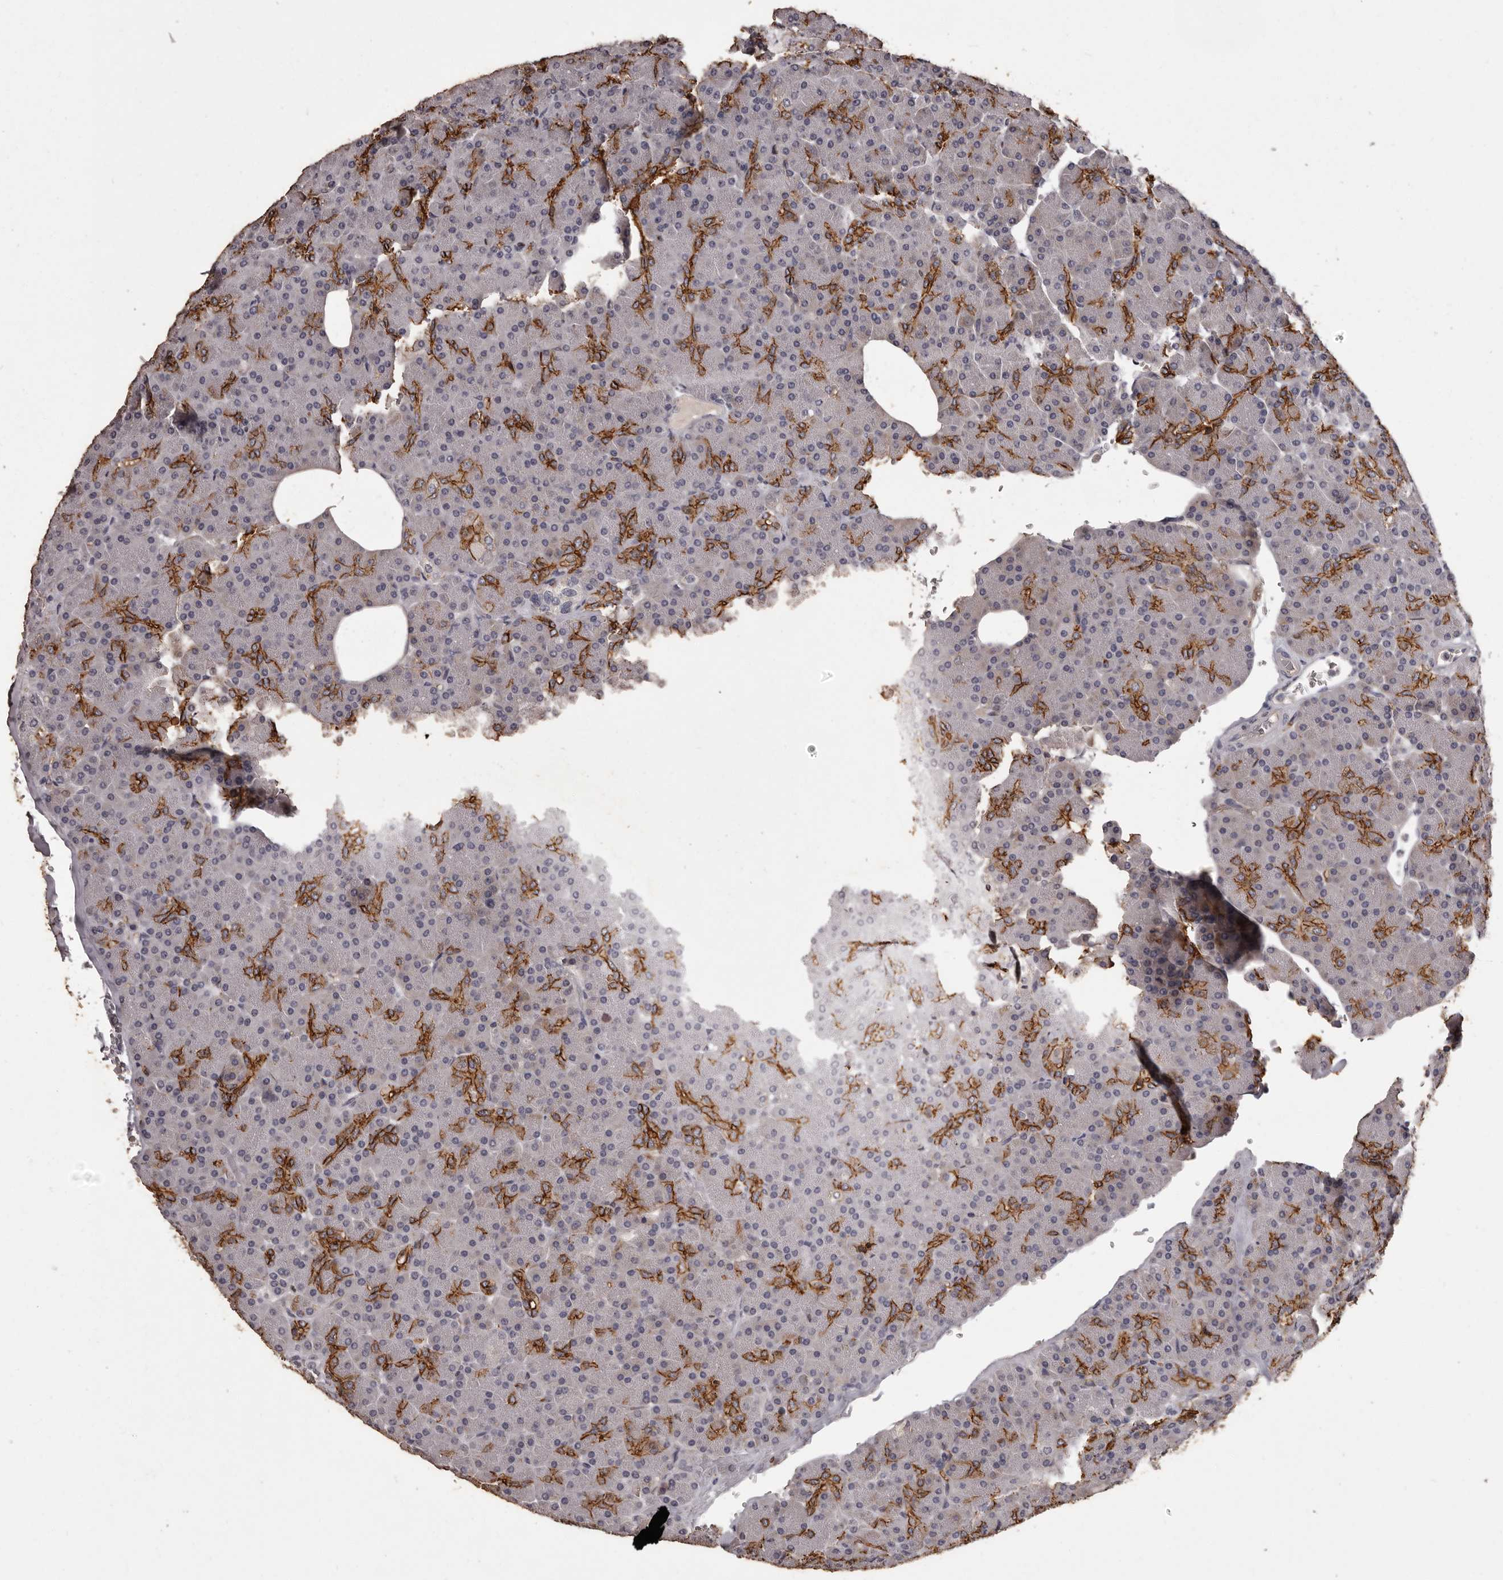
{"staining": {"intensity": "strong", "quantity": "25%-75%", "location": "cytoplasmic/membranous"}, "tissue": "pancreas", "cell_type": "Exocrine glandular cells", "image_type": "normal", "snomed": [{"axis": "morphology", "description": "Normal tissue, NOS"}, {"axis": "topography", "description": "Pancreas"}], "caption": "Strong cytoplasmic/membranous protein staining is present in about 25%-75% of exocrine glandular cells in pancreas. (DAB IHC with brightfield microscopy, high magnification).", "gene": "GPR78", "patient": {"sex": "female", "age": 43}}